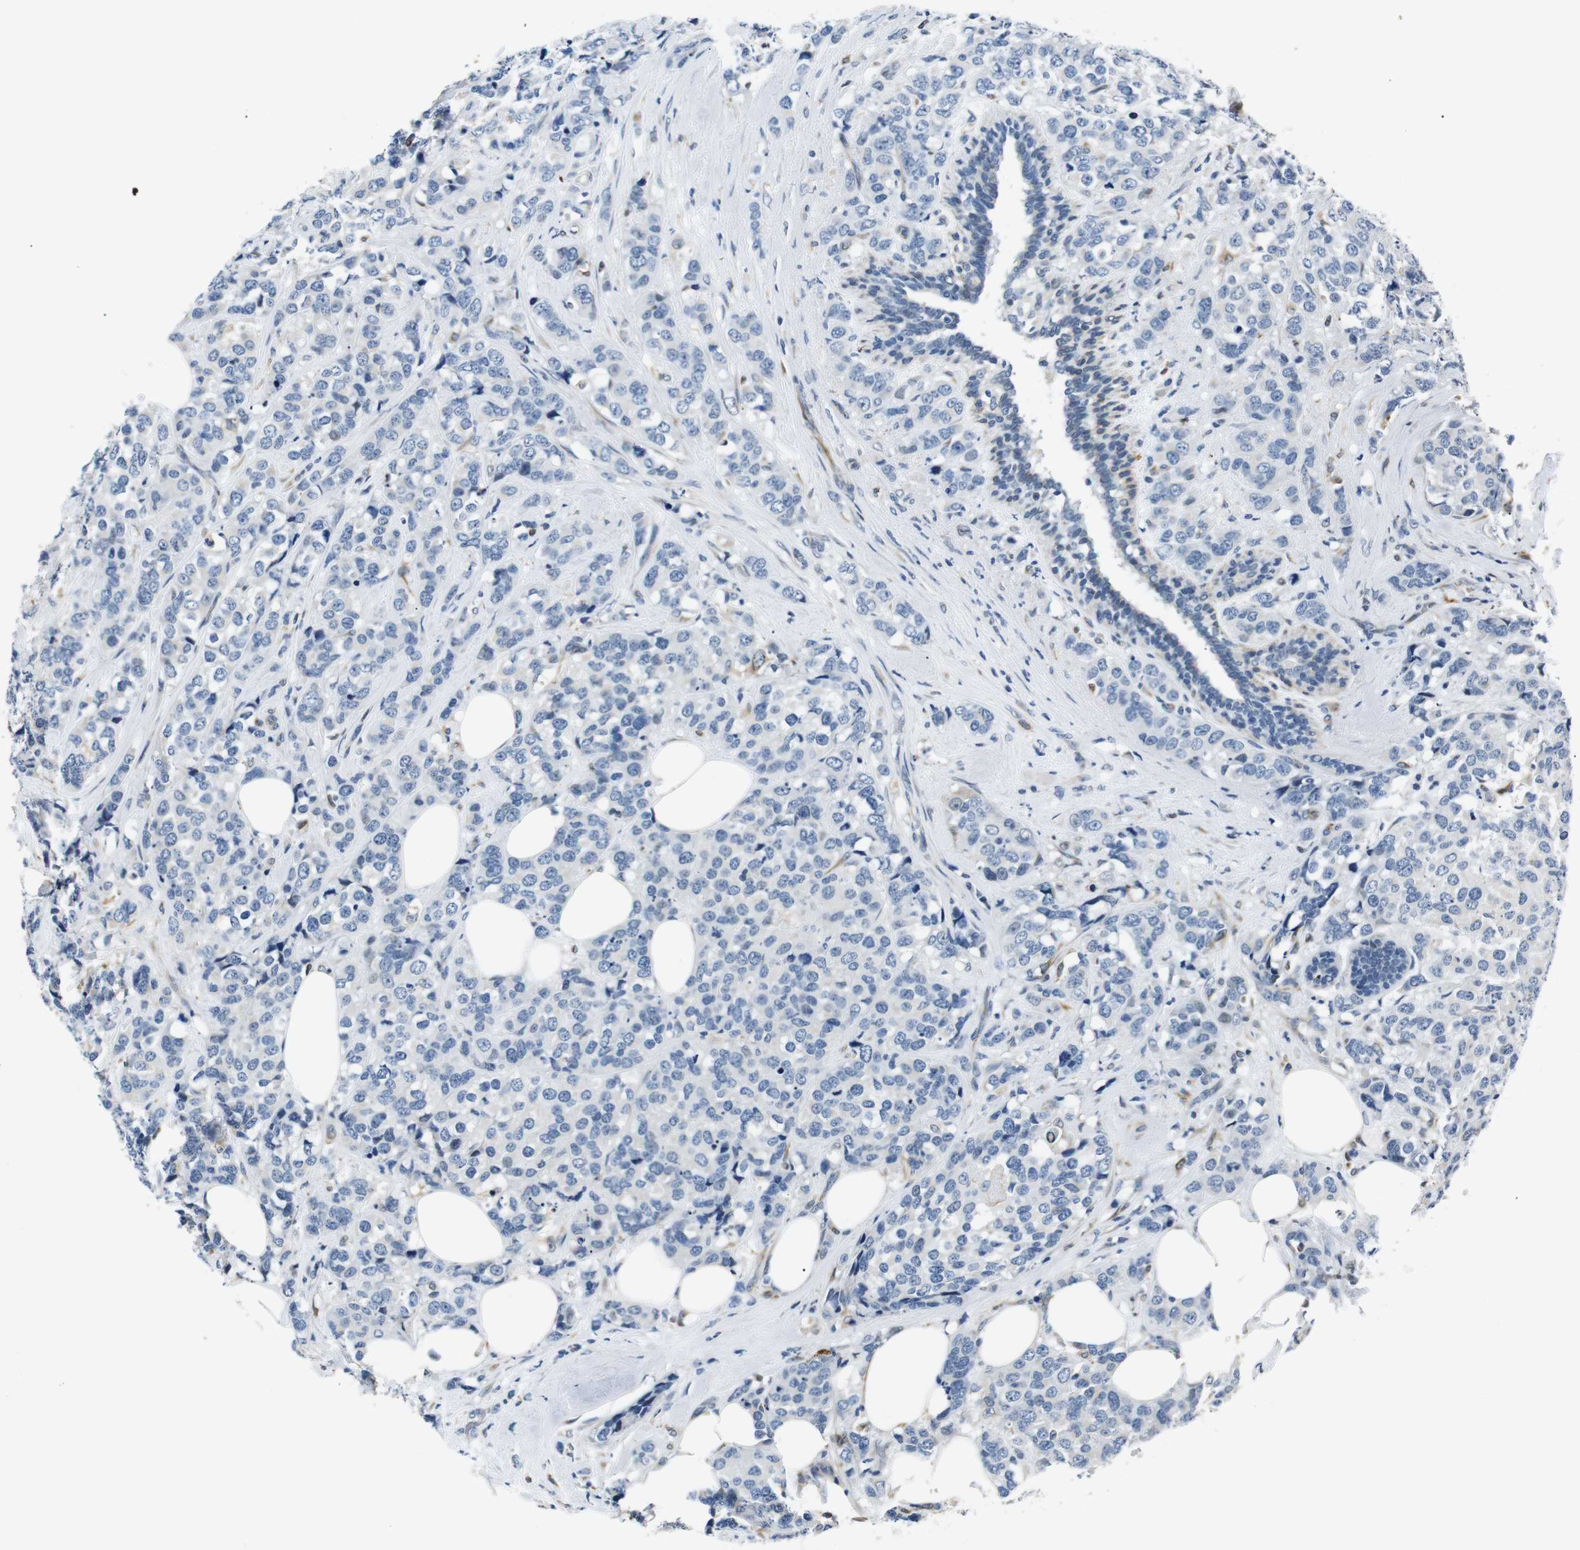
{"staining": {"intensity": "negative", "quantity": "none", "location": "none"}, "tissue": "breast cancer", "cell_type": "Tumor cells", "image_type": "cancer", "snomed": [{"axis": "morphology", "description": "Lobular carcinoma"}, {"axis": "topography", "description": "Breast"}], "caption": "Breast lobular carcinoma was stained to show a protein in brown. There is no significant expression in tumor cells.", "gene": "TAFA1", "patient": {"sex": "female", "age": 59}}